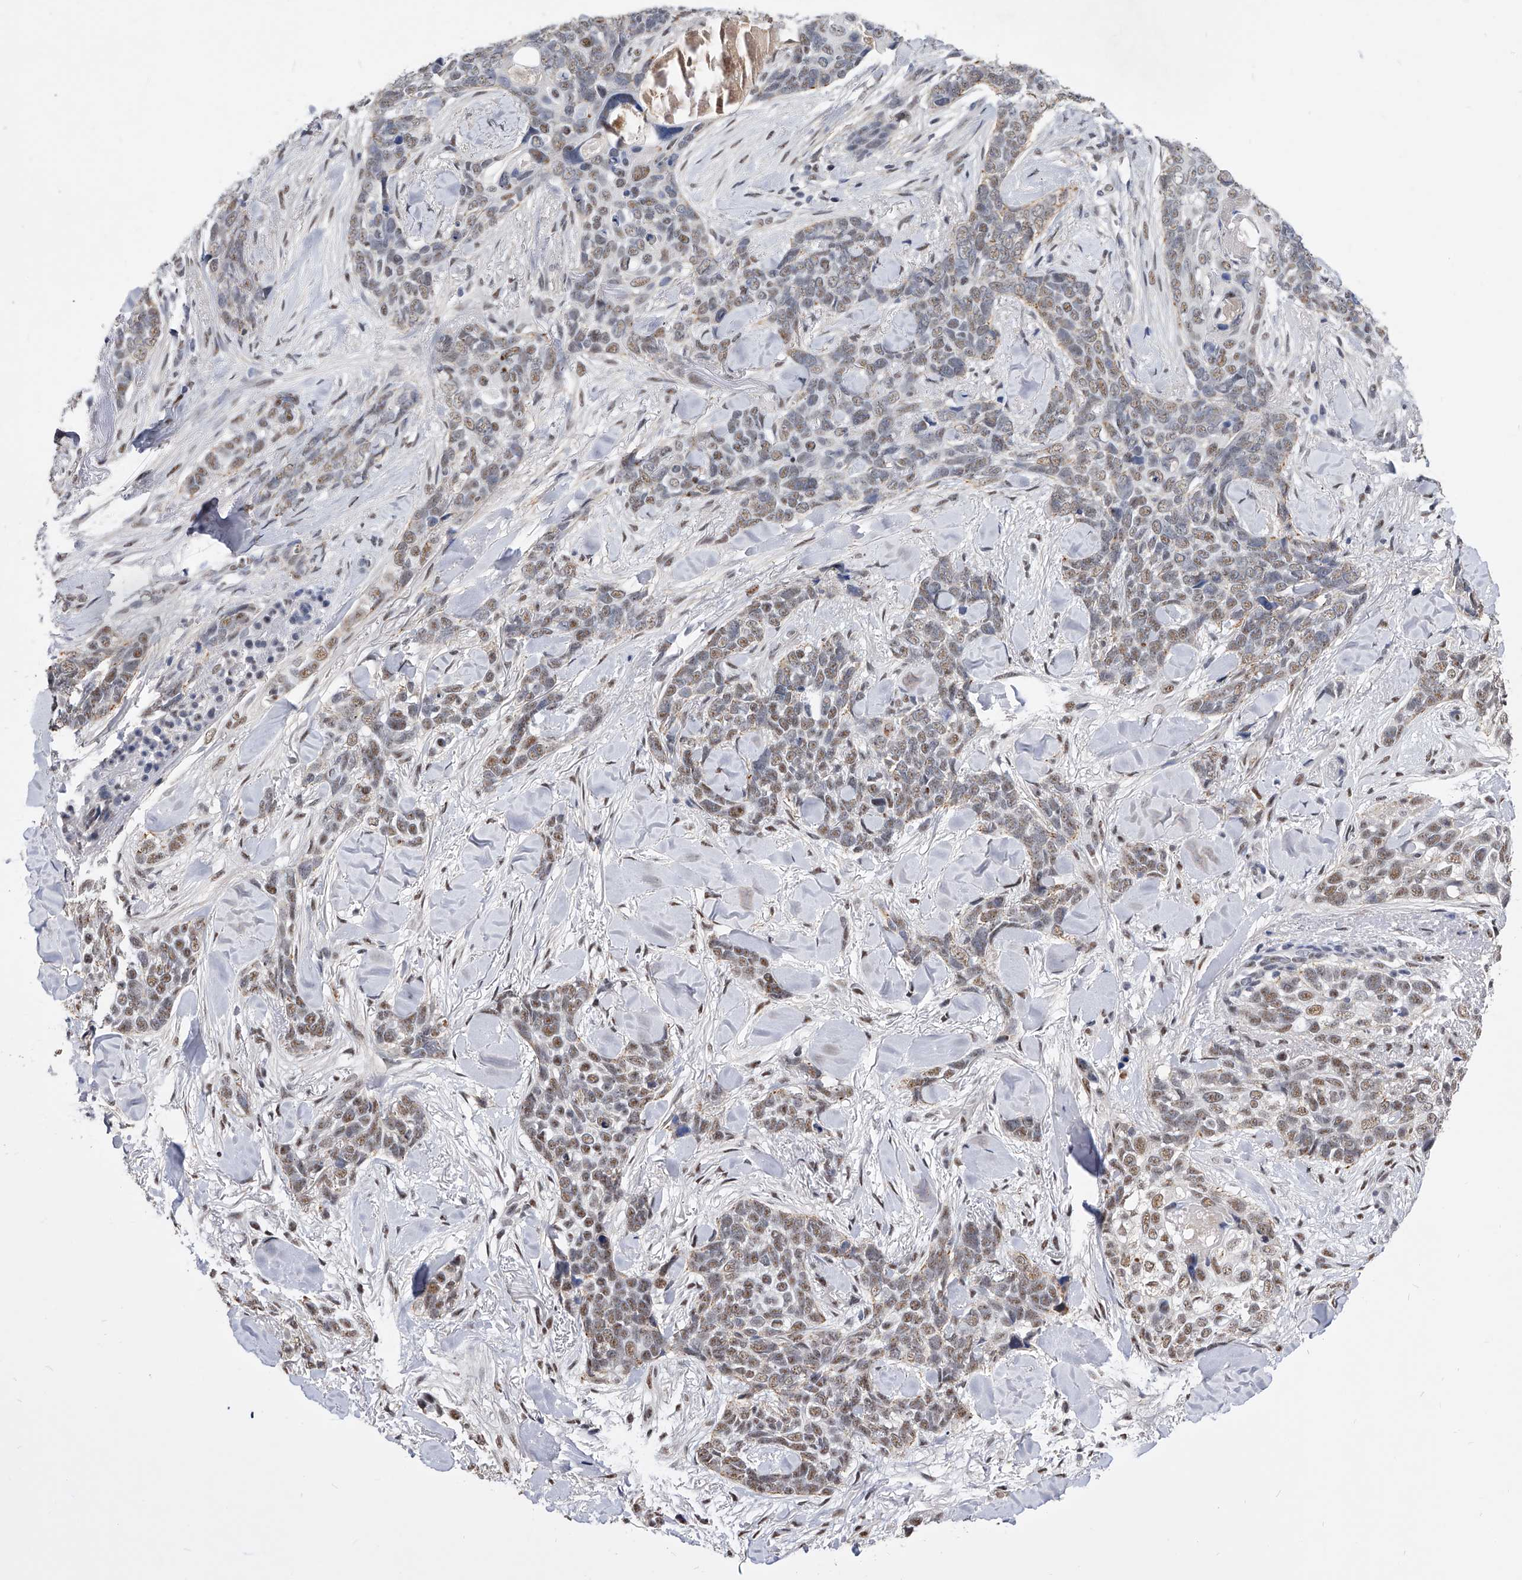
{"staining": {"intensity": "moderate", "quantity": ">75%", "location": "nuclear"}, "tissue": "skin cancer", "cell_type": "Tumor cells", "image_type": "cancer", "snomed": [{"axis": "morphology", "description": "Basal cell carcinoma"}, {"axis": "topography", "description": "Skin"}], "caption": "This is an image of IHC staining of skin cancer, which shows moderate staining in the nuclear of tumor cells.", "gene": "ZNF529", "patient": {"sex": "female", "age": 82}}